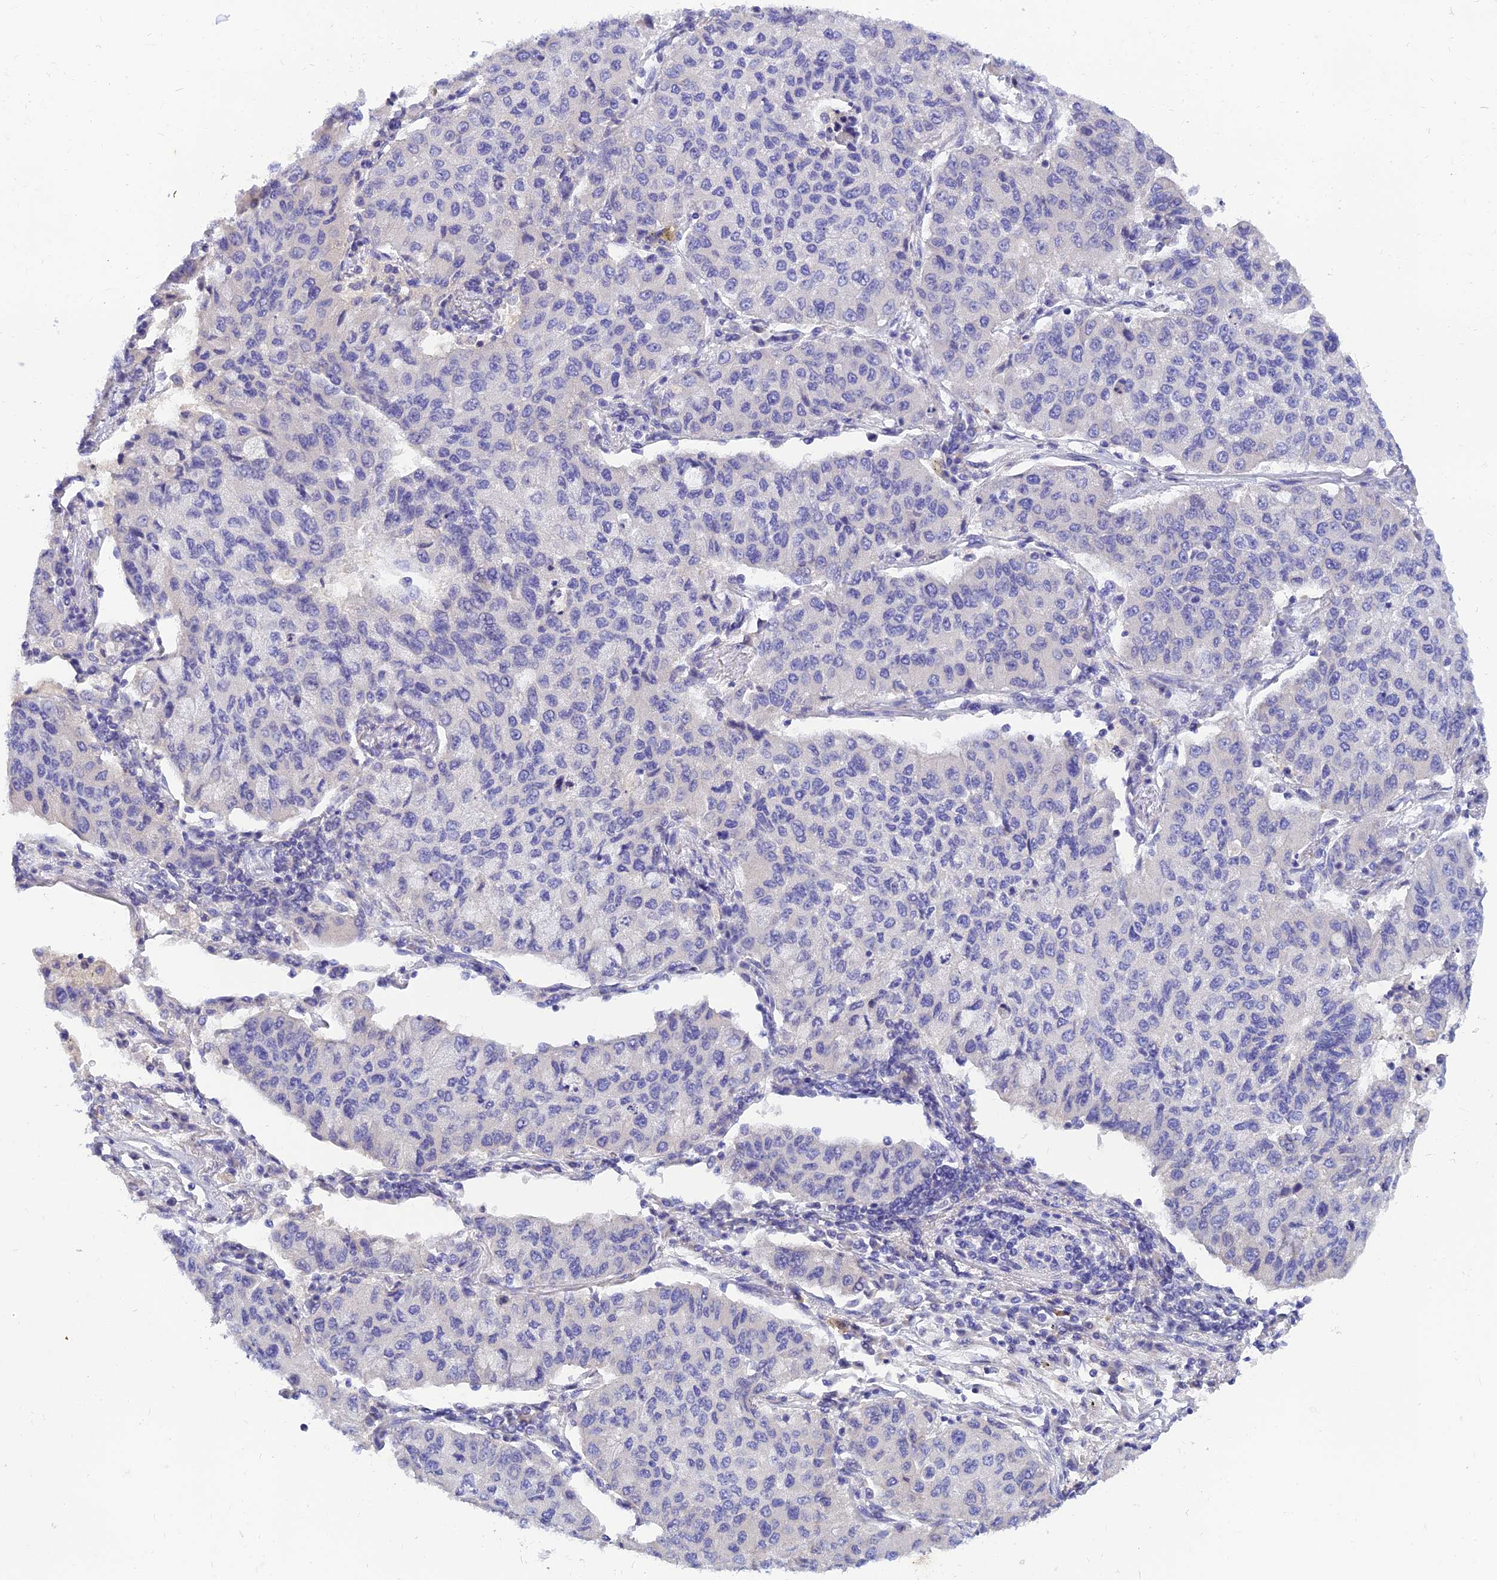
{"staining": {"intensity": "negative", "quantity": "none", "location": "none"}, "tissue": "lung cancer", "cell_type": "Tumor cells", "image_type": "cancer", "snomed": [{"axis": "morphology", "description": "Squamous cell carcinoma, NOS"}, {"axis": "topography", "description": "Lung"}], "caption": "An immunohistochemistry (IHC) micrograph of lung cancer is shown. There is no staining in tumor cells of lung cancer.", "gene": "TMEM161B", "patient": {"sex": "male", "age": 74}}